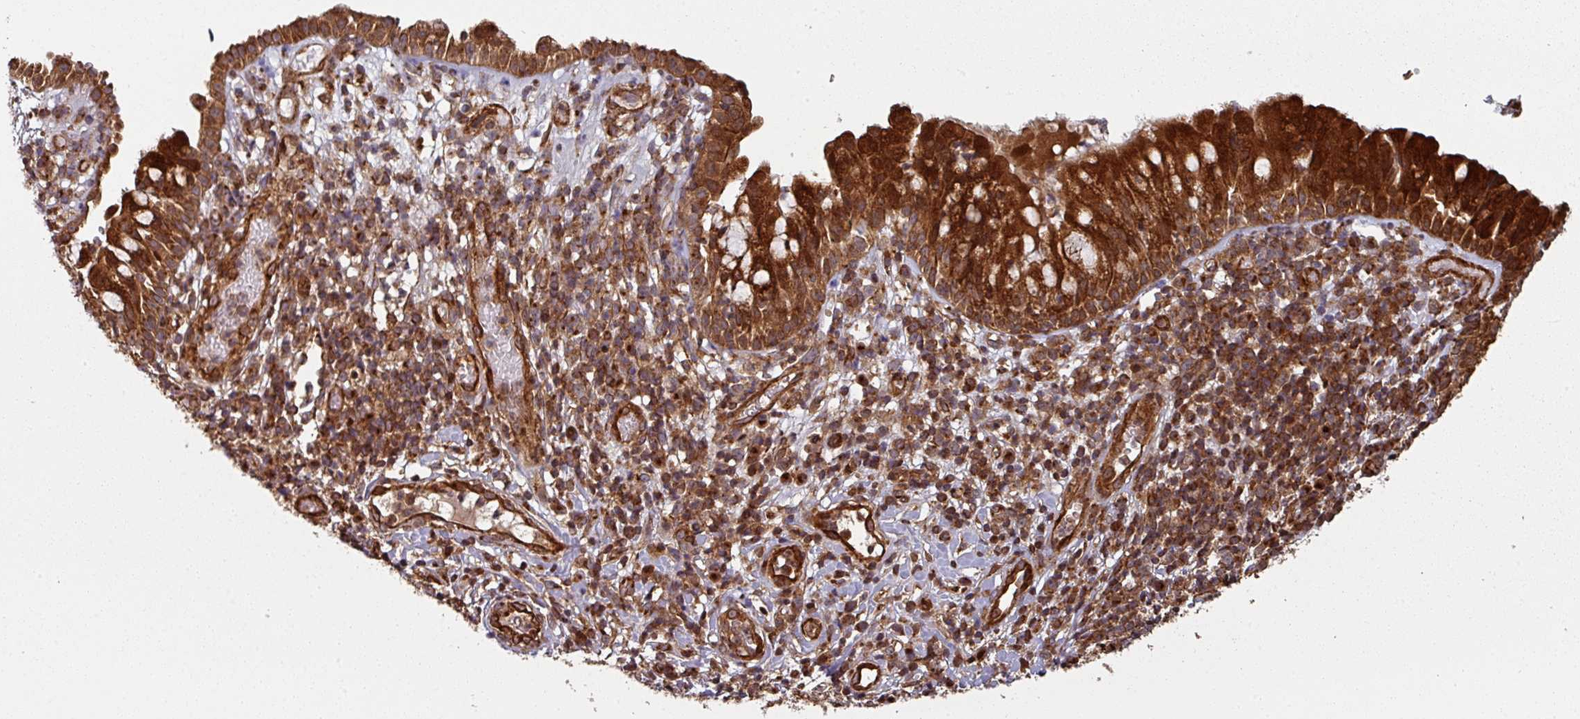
{"staining": {"intensity": "strong", "quantity": ">75%", "location": "cytoplasmic/membranous"}, "tissue": "nasopharynx", "cell_type": "Respiratory epithelial cells", "image_type": "normal", "snomed": [{"axis": "morphology", "description": "Normal tissue, NOS"}, {"axis": "topography", "description": "Nasopharynx"}], "caption": "Nasopharynx stained with IHC exhibits strong cytoplasmic/membranous expression in approximately >75% of respiratory epithelial cells. Ihc stains the protein in brown and the nuclei are stained blue.", "gene": "SIK1", "patient": {"sex": "male", "age": 65}}